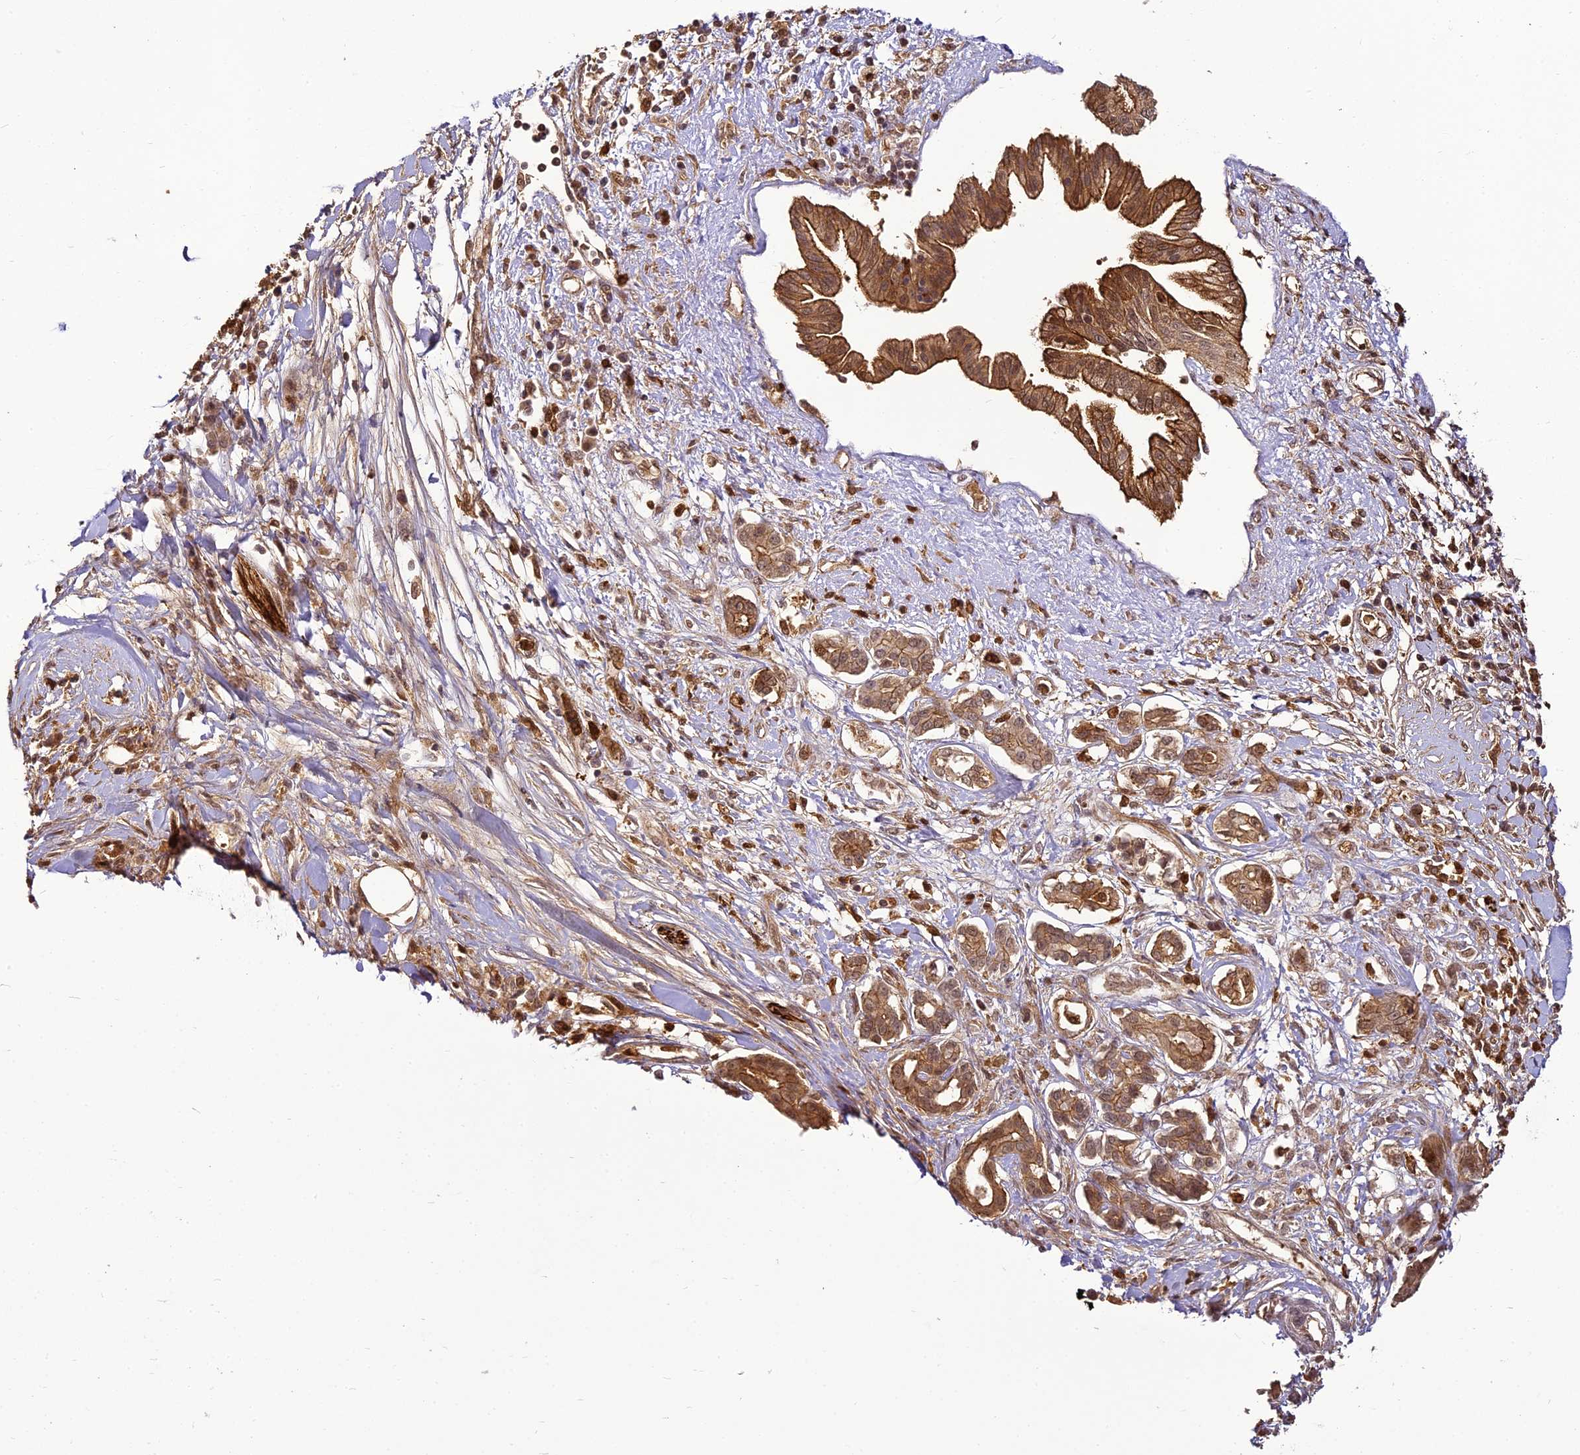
{"staining": {"intensity": "moderate", "quantity": ">75%", "location": "cytoplasmic/membranous"}, "tissue": "pancreatic cancer", "cell_type": "Tumor cells", "image_type": "cancer", "snomed": [{"axis": "morphology", "description": "Inflammation, NOS"}, {"axis": "morphology", "description": "Adenocarcinoma, NOS"}, {"axis": "topography", "description": "Pancreas"}], "caption": "IHC (DAB (3,3'-diaminobenzidine)) staining of human pancreatic cancer (adenocarcinoma) reveals moderate cytoplasmic/membranous protein expression in approximately >75% of tumor cells.", "gene": "BCDIN3D", "patient": {"sex": "female", "age": 56}}